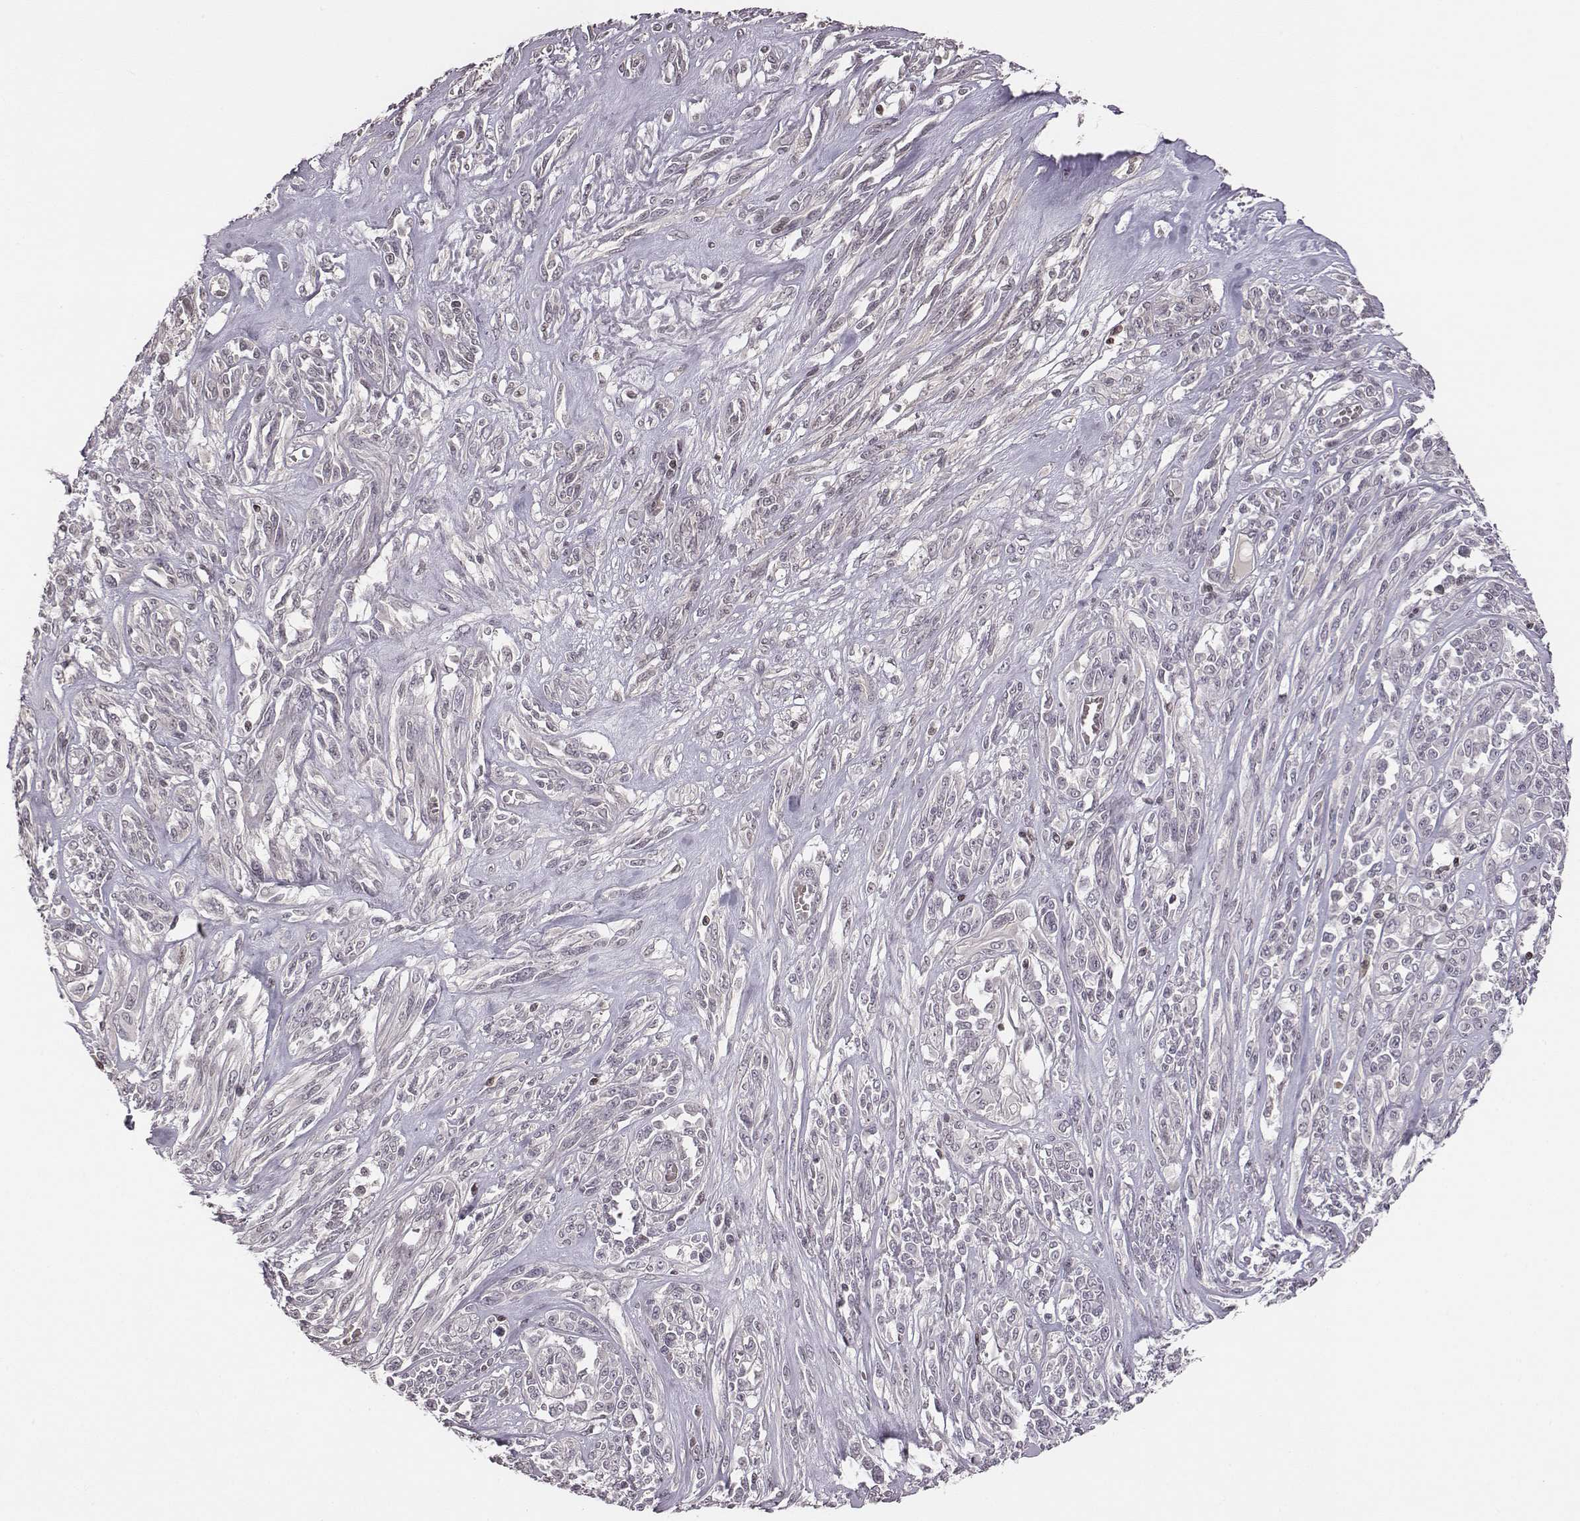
{"staining": {"intensity": "negative", "quantity": "none", "location": "none"}, "tissue": "melanoma", "cell_type": "Tumor cells", "image_type": "cancer", "snomed": [{"axis": "morphology", "description": "Malignant melanoma, NOS"}, {"axis": "topography", "description": "Skin"}], "caption": "DAB immunohistochemical staining of melanoma demonstrates no significant staining in tumor cells.", "gene": "GRM4", "patient": {"sex": "female", "age": 91}}